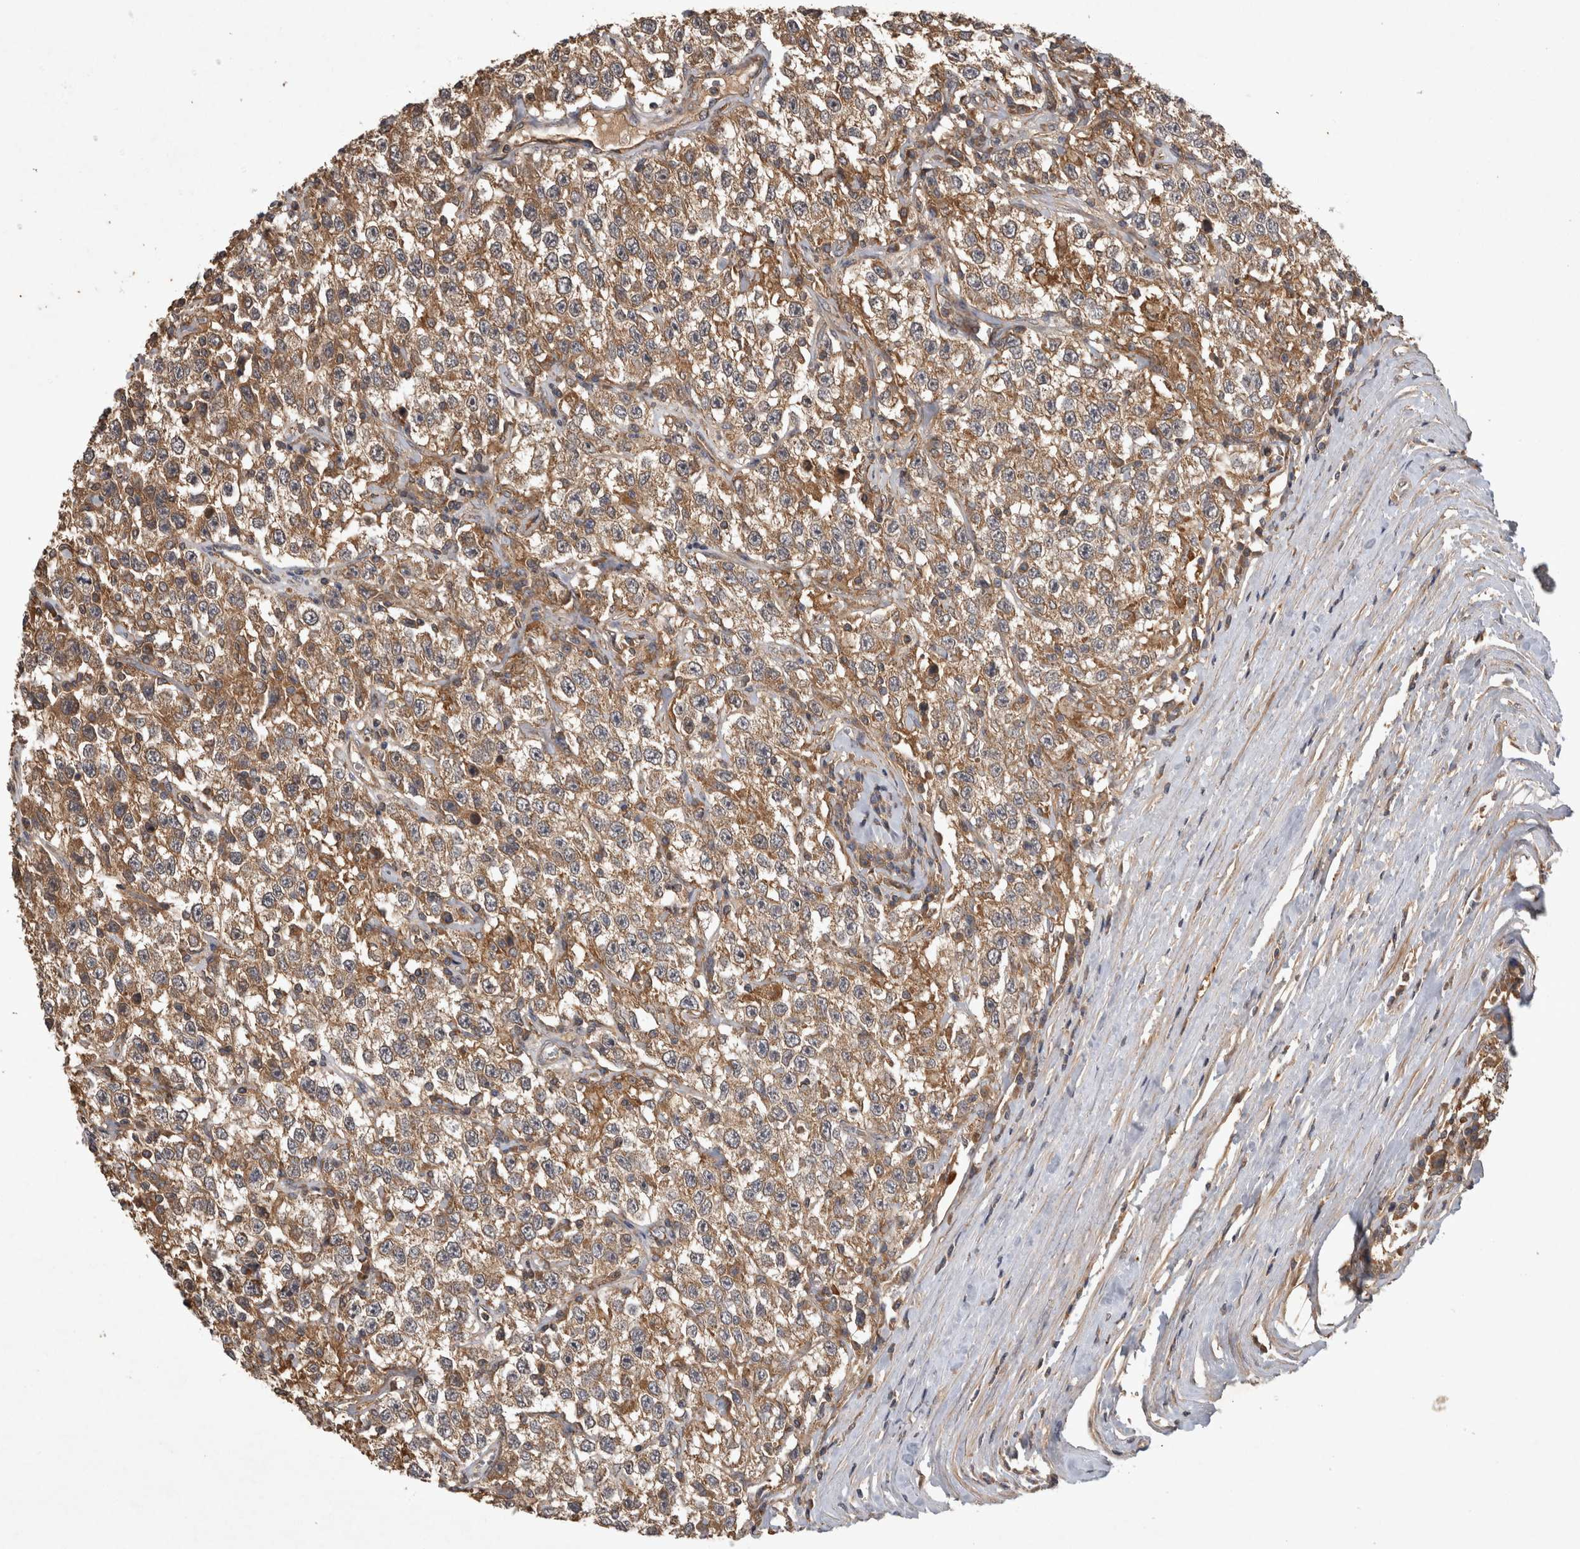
{"staining": {"intensity": "moderate", "quantity": ">75%", "location": "cytoplasmic/membranous"}, "tissue": "testis cancer", "cell_type": "Tumor cells", "image_type": "cancer", "snomed": [{"axis": "morphology", "description": "Seminoma, NOS"}, {"axis": "topography", "description": "Testis"}], "caption": "Moderate cytoplasmic/membranous protein expression is appreciated in about >75% of tumor cells in seminoma (testis). (Stains: DAB (3,3'-diaminobenzidine) in brown, nuclei in blue, Microscopy: brightfield microscopy at high magnification).", "gene": "TRMT61B", "patient": {"sex": "male", "age": 41}}